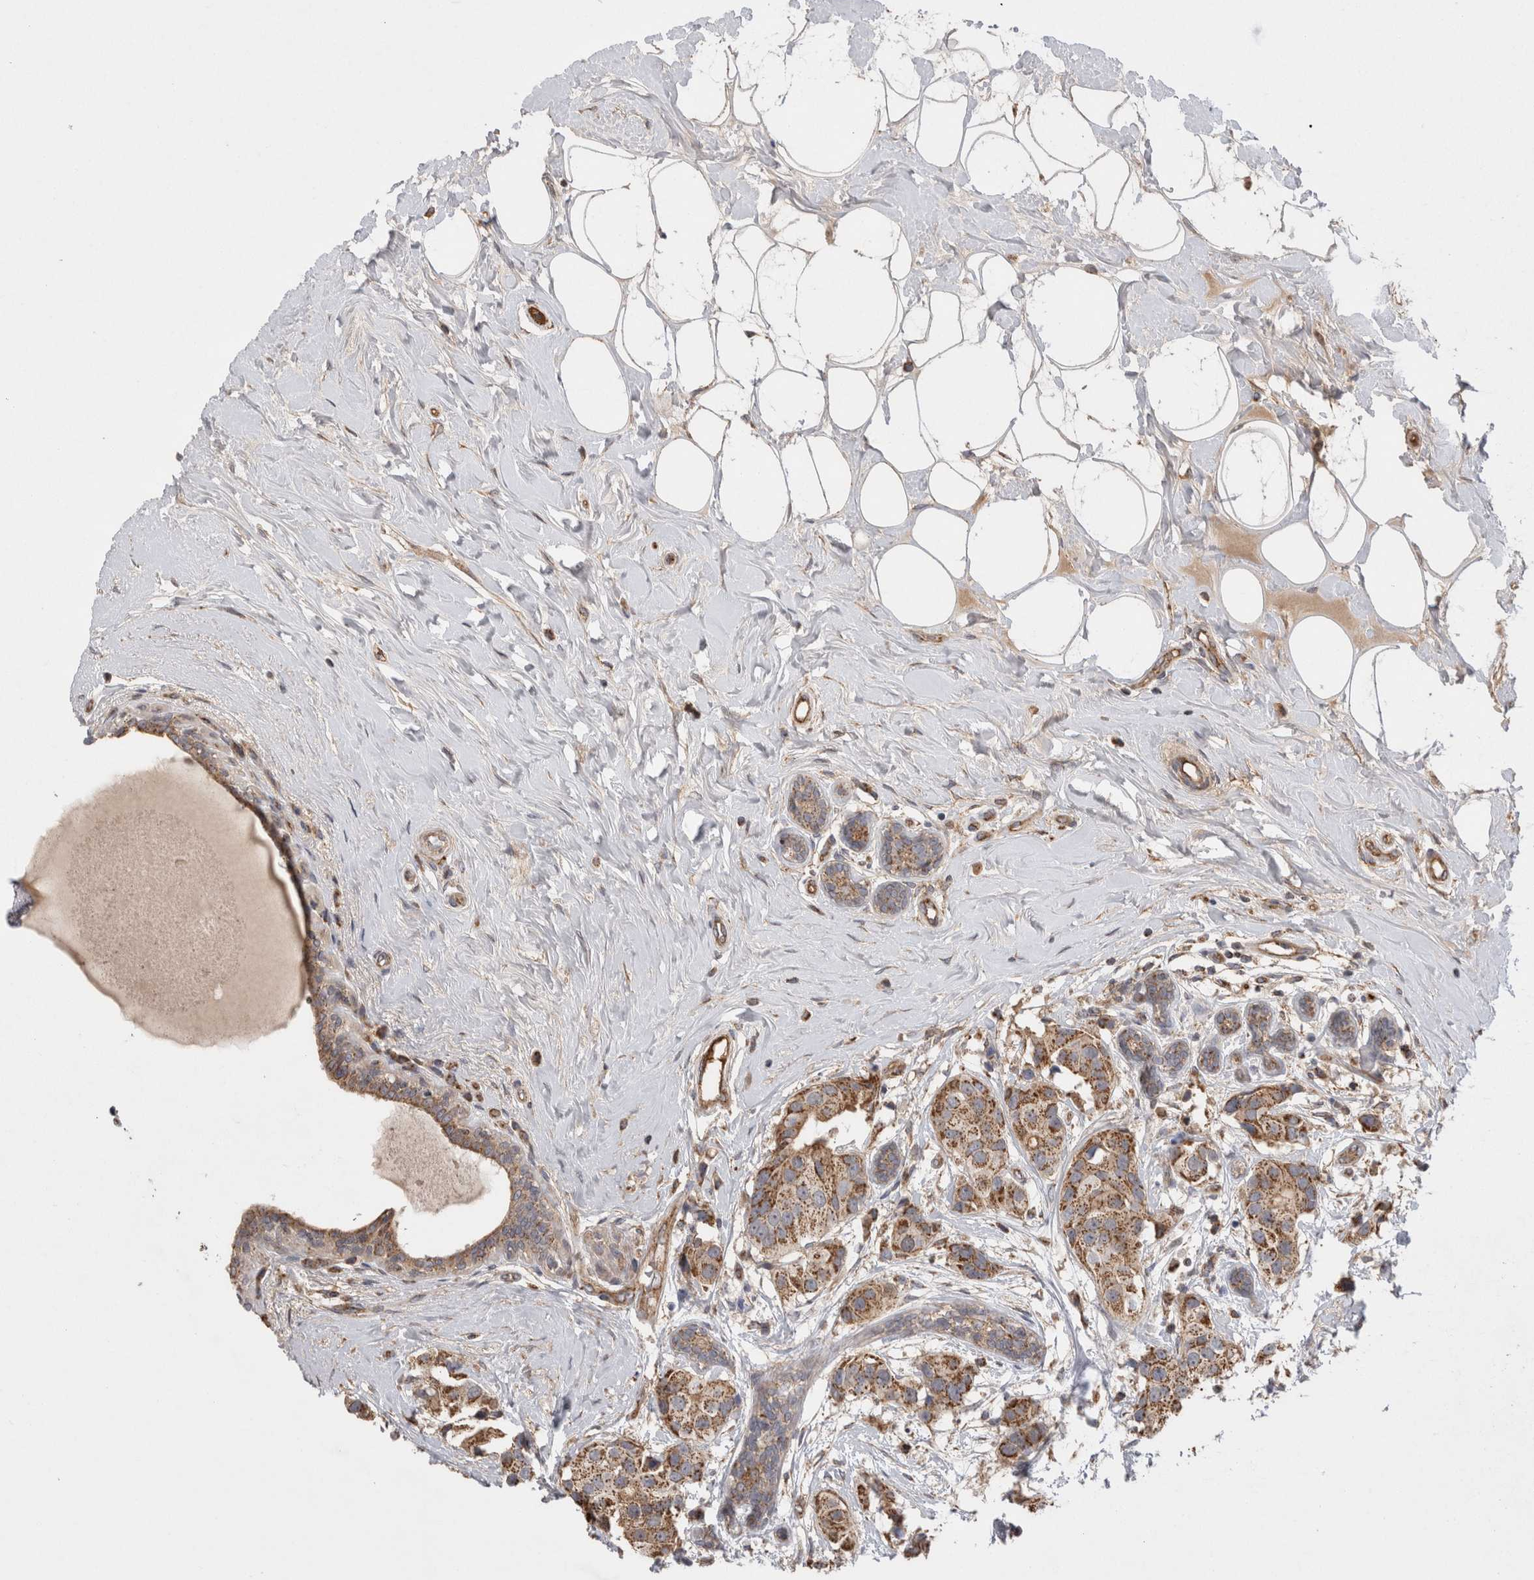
{"staining": {"intensity": "strong", "quantity": ">75%", "location": "cytoplasmic/membranous"}, "tissue": "breast cancer", "cell_type": "Tumor cells", "image_type": "cancer", "snomed": [{"axis": "morphology", "description": "Normal tissue, NOS"}, {"axis": "morphology", "description": "Duct carcinoma"}, {"axis": "topography", "description": "Breast"}], "caption": "Breast intraductal carcinoma stained with a protein marker exhibits strong staining in tumor cells.", "gene": "DARS2", "patient": {"sex": "female", "age": 39}}